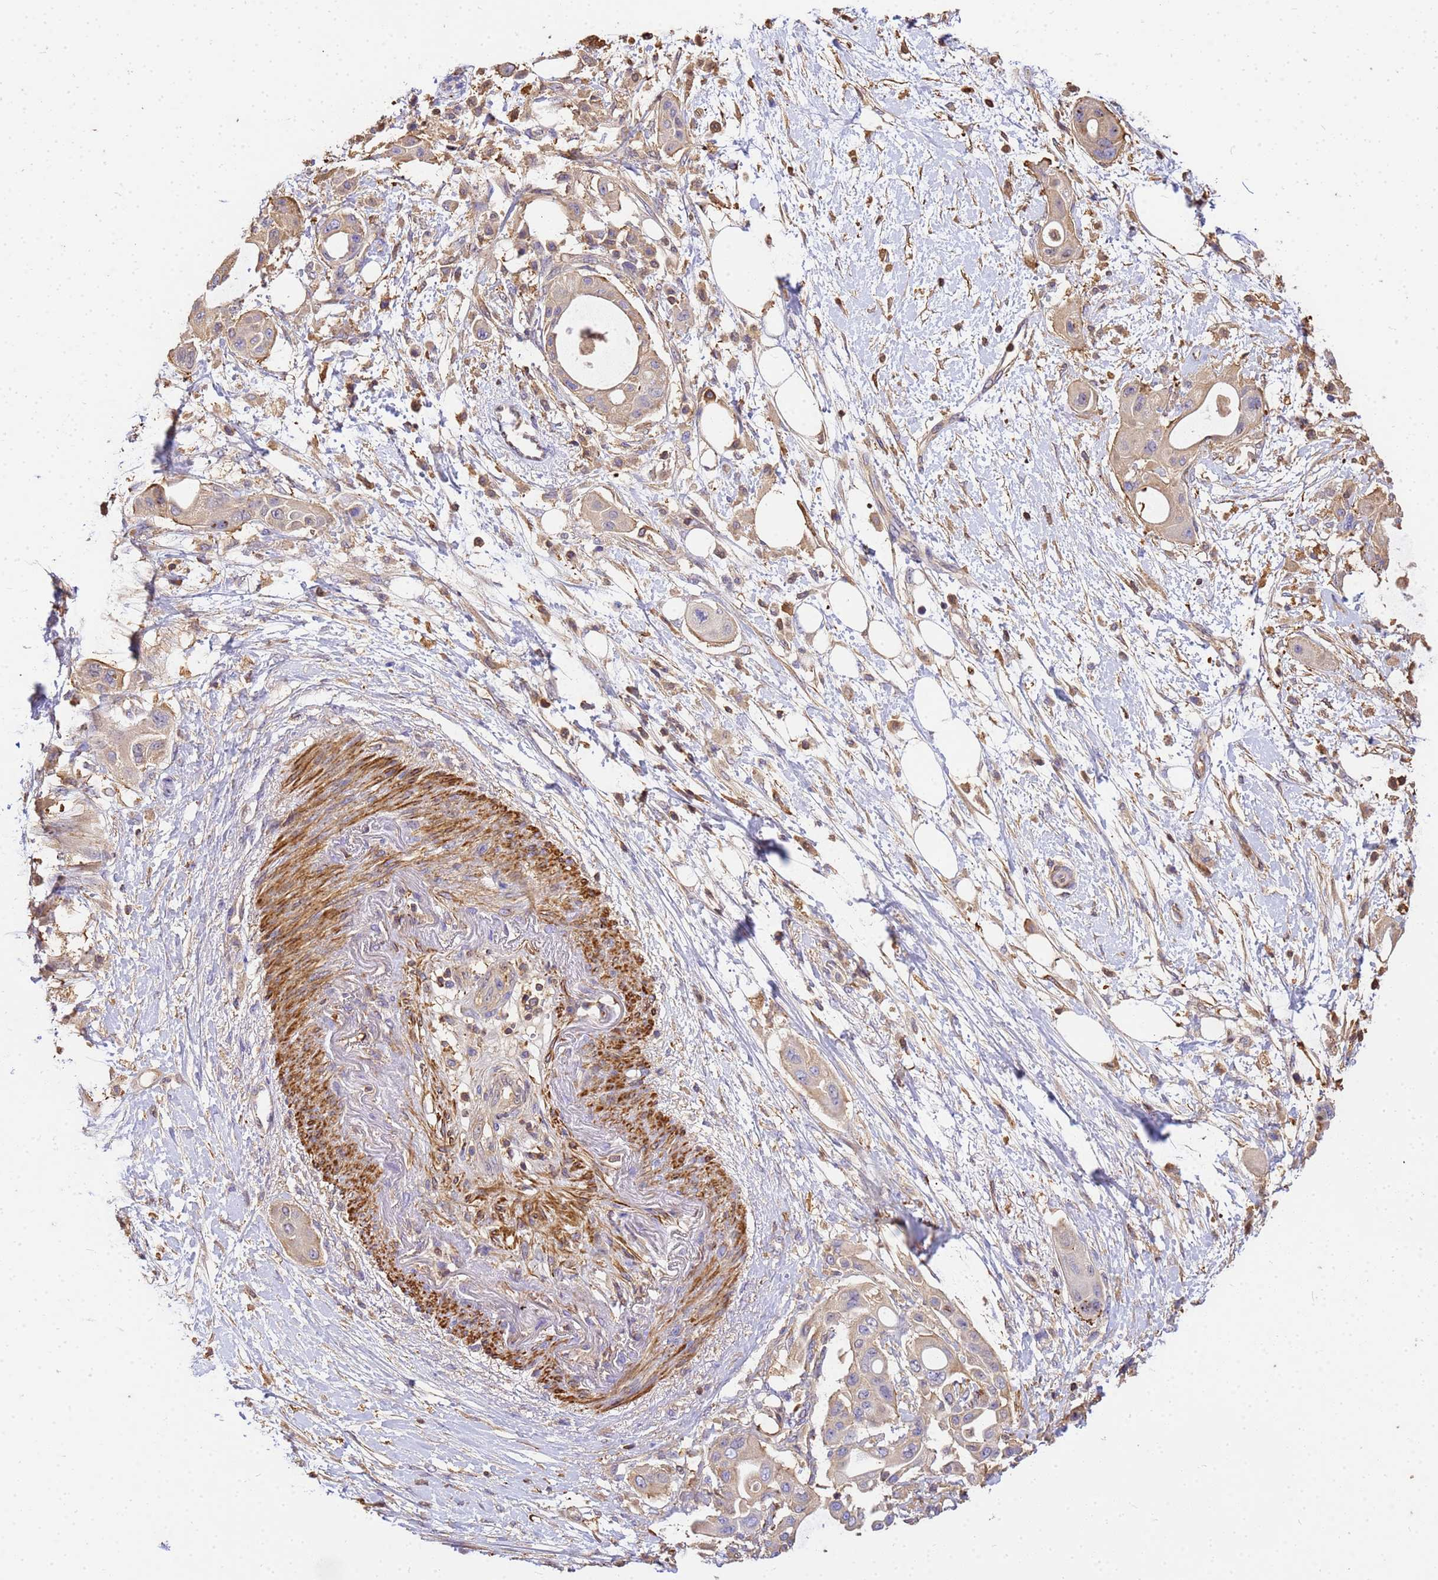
{"staining": {"intensity": "weak", "quantity": ">75%", "location": "cytoplasmic/membranous"}, "tissue": "pancreatic cancer", "cell_type": "Tumor cells", "image_type": "cancer", "snomed": [{"axis": "morphology", "description": "Adenocarcinoma, NOS"}, {"axis": "topography", "description": "Pancreas"}], "caption": "Tumor cells display low levels of weak cytoplasmic/membranous expression in approximately >75% of cells in human pancreatic cancer.", "gene": "WDR64", "patient": {"sex": "male", "age": 68}}